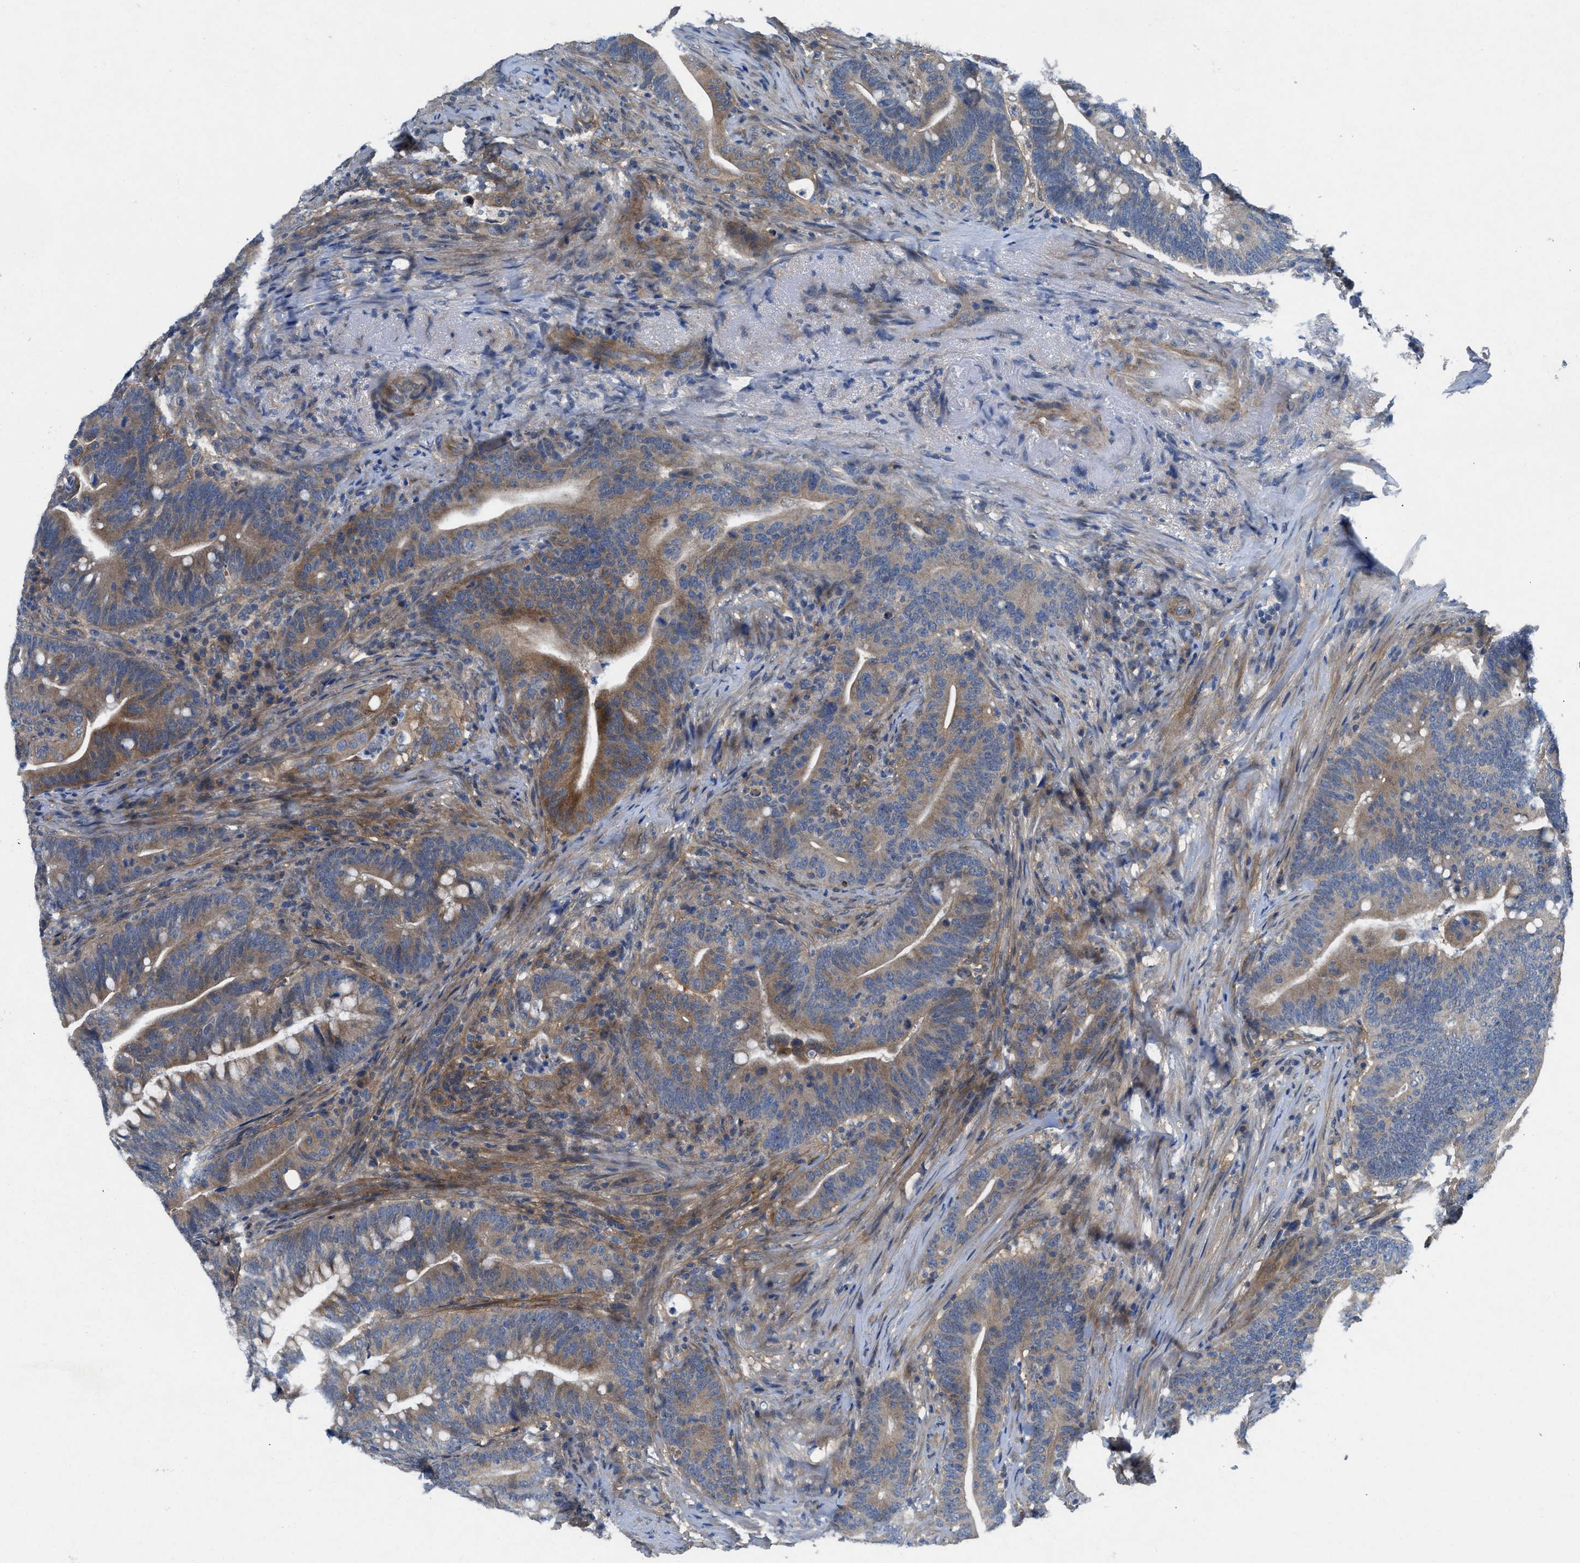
{"staining": {"intensity": "moderate", "quantity": ">75%", "location": "cytoplasmic/membranous"}, "tissue": "colorectal cancer", "cell_type": "Tumor cells", "image_type": "cancer", "snomed": [{"axis": "morphology", "description": "Normal tissue, NOS"}, {"axis": "morphology", "description": "Adenocarcinoma, NOS"}, {"axis": "topography", "description": "Colon"}], "caption": "About >75% of tumor cells in human adenocarcinoma (colorectal) exhibit moderate cytoplasmic/membranous protein positivity as visualized by brown immunohistochemical staining.", "gene": "PANX1", "patient": {"sex": "female", "age": 66}}